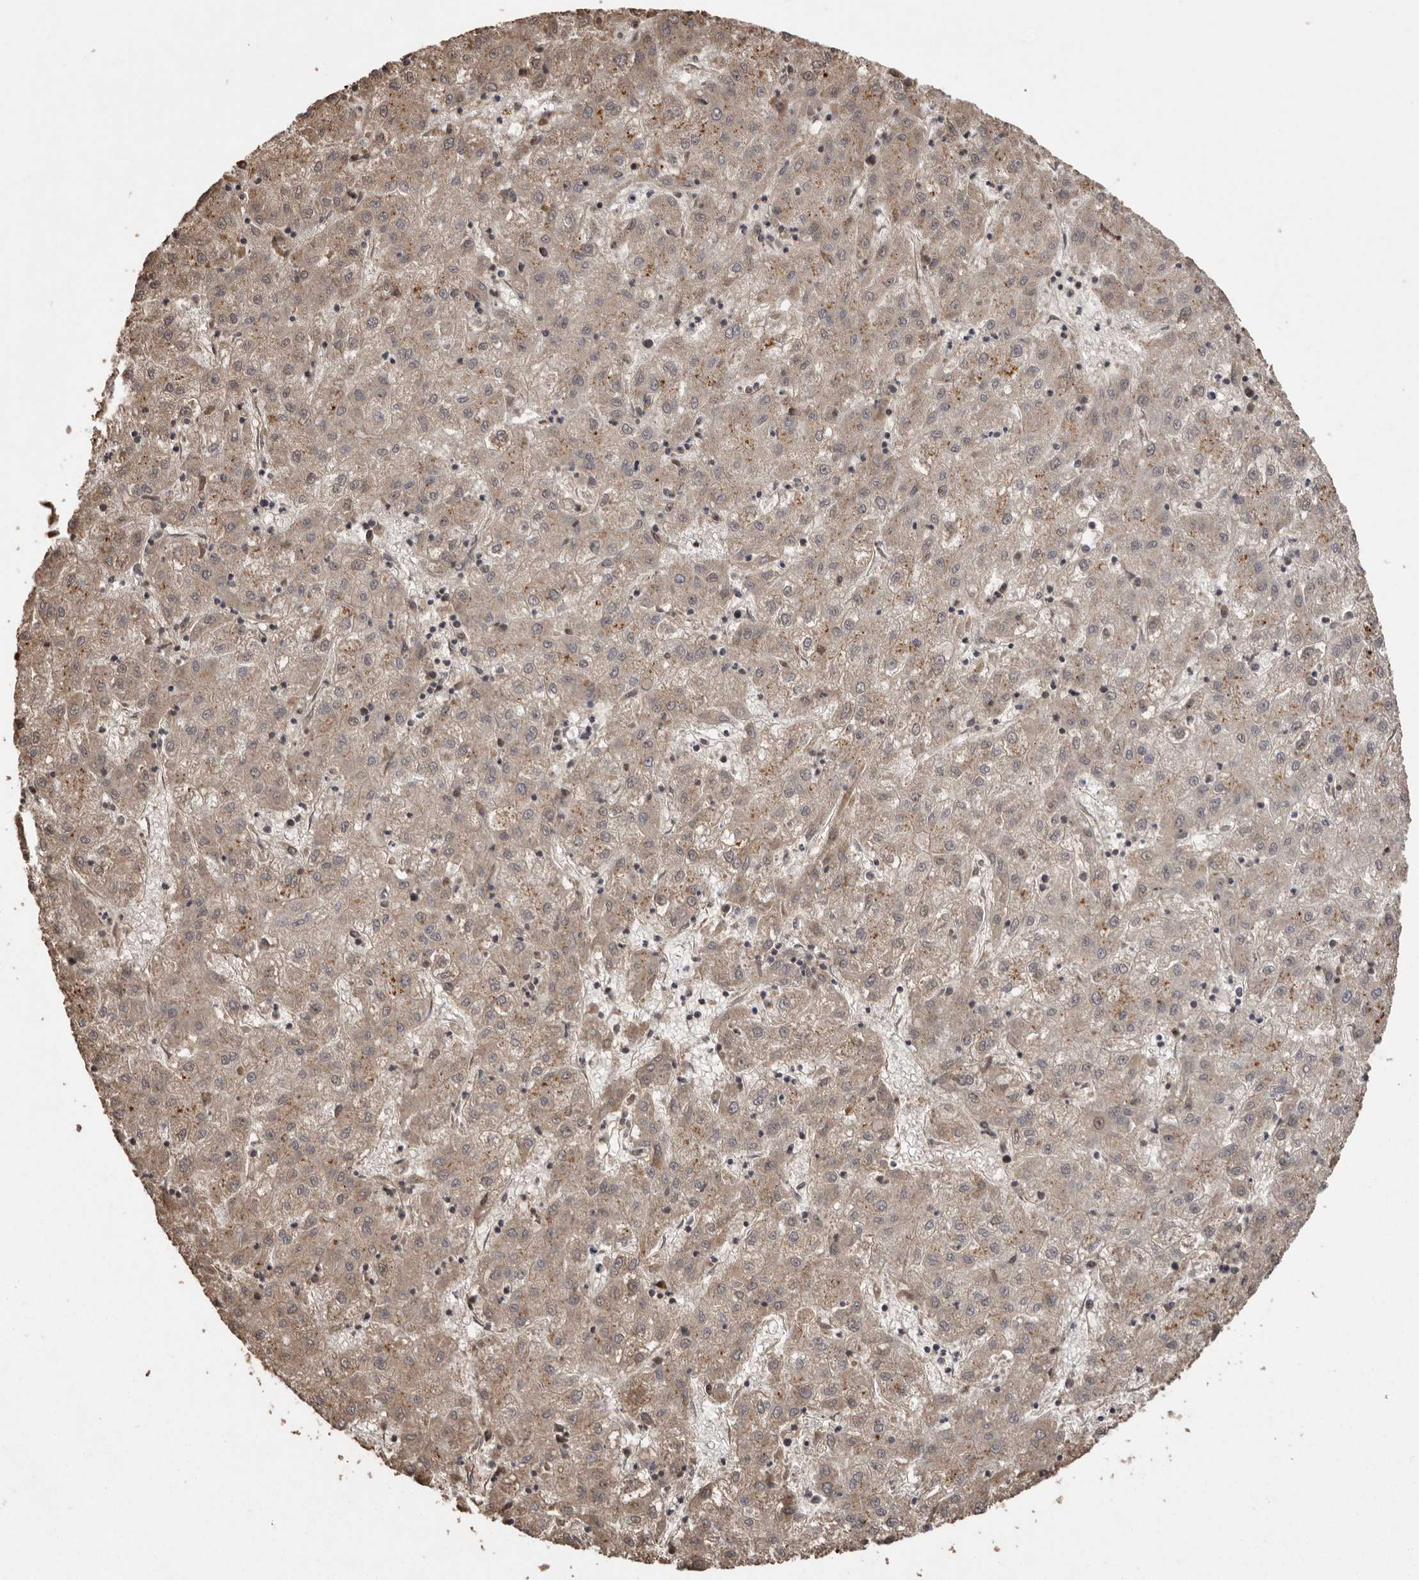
{"staining": {"intensity": "weak", "quantity": ">75%", "location": "cytoplasmic/membranous"}, "tissue": "liver cancer", "cell_type": "Tumor cells", "image_type": "cancer", "snomed": [{"axis": "morphology", "description": "Carcinoma, Hepatocellular, NOS"}, {"axis": "topography", "description": "Liver"}], "caption": "Hepatocellular carcinoma (liver) stained with IHC displays weak cytoplasmic/membranous expression in about >75% of tumor cells.", "gene": "NUP43", "patient": {"sex": "male", "age": 72}}